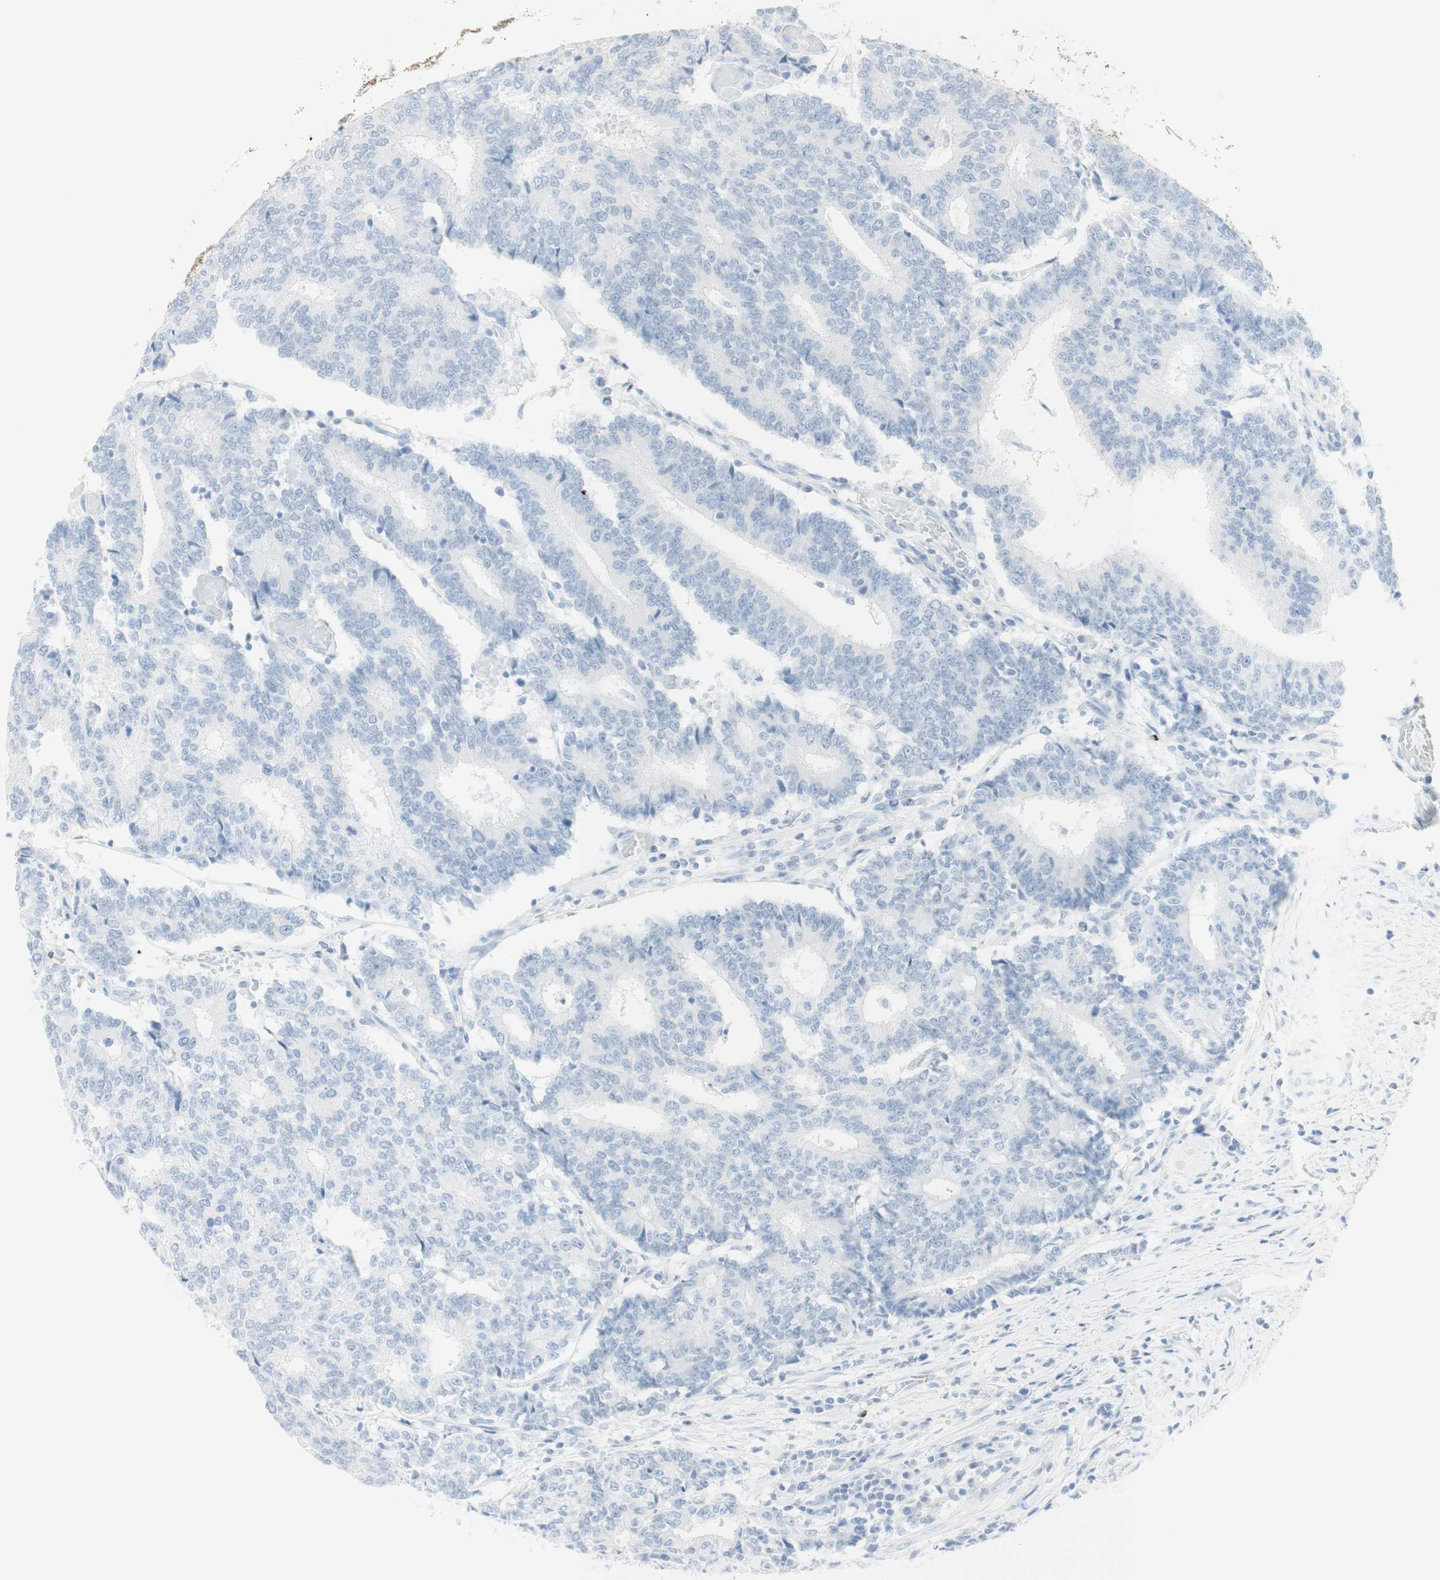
{"staining": {"intensity": "negative", "quantity": "none", "location": "none"}, "tissue": "prostate cancer", "cell_type": "Tumor cells", "image_type": "cancer", "snomed": [{"axis": "morphology", "description": "Normal tissue, NOS"}, {"axis": "morphology", "description": "Adenocarcinoma, High grade"}, {"axis": "topography", "description": "Prostate"}, {"axis": "topography", "description": "Seminal veicle"}], "caption": "Prostate adenocarcinoma (high-grade) was stained to show a protein in brown. There is no significant expression in tumor cells. The staining was performed using DAB (3,3'-diaminobenzidine) to visualize the protein expression in brown, while the nuclei were stained in blue with hematoxylin (Magnification: 20x).", "gene": "NAPSA", "patient": {"sex": "male", "age": 55}}